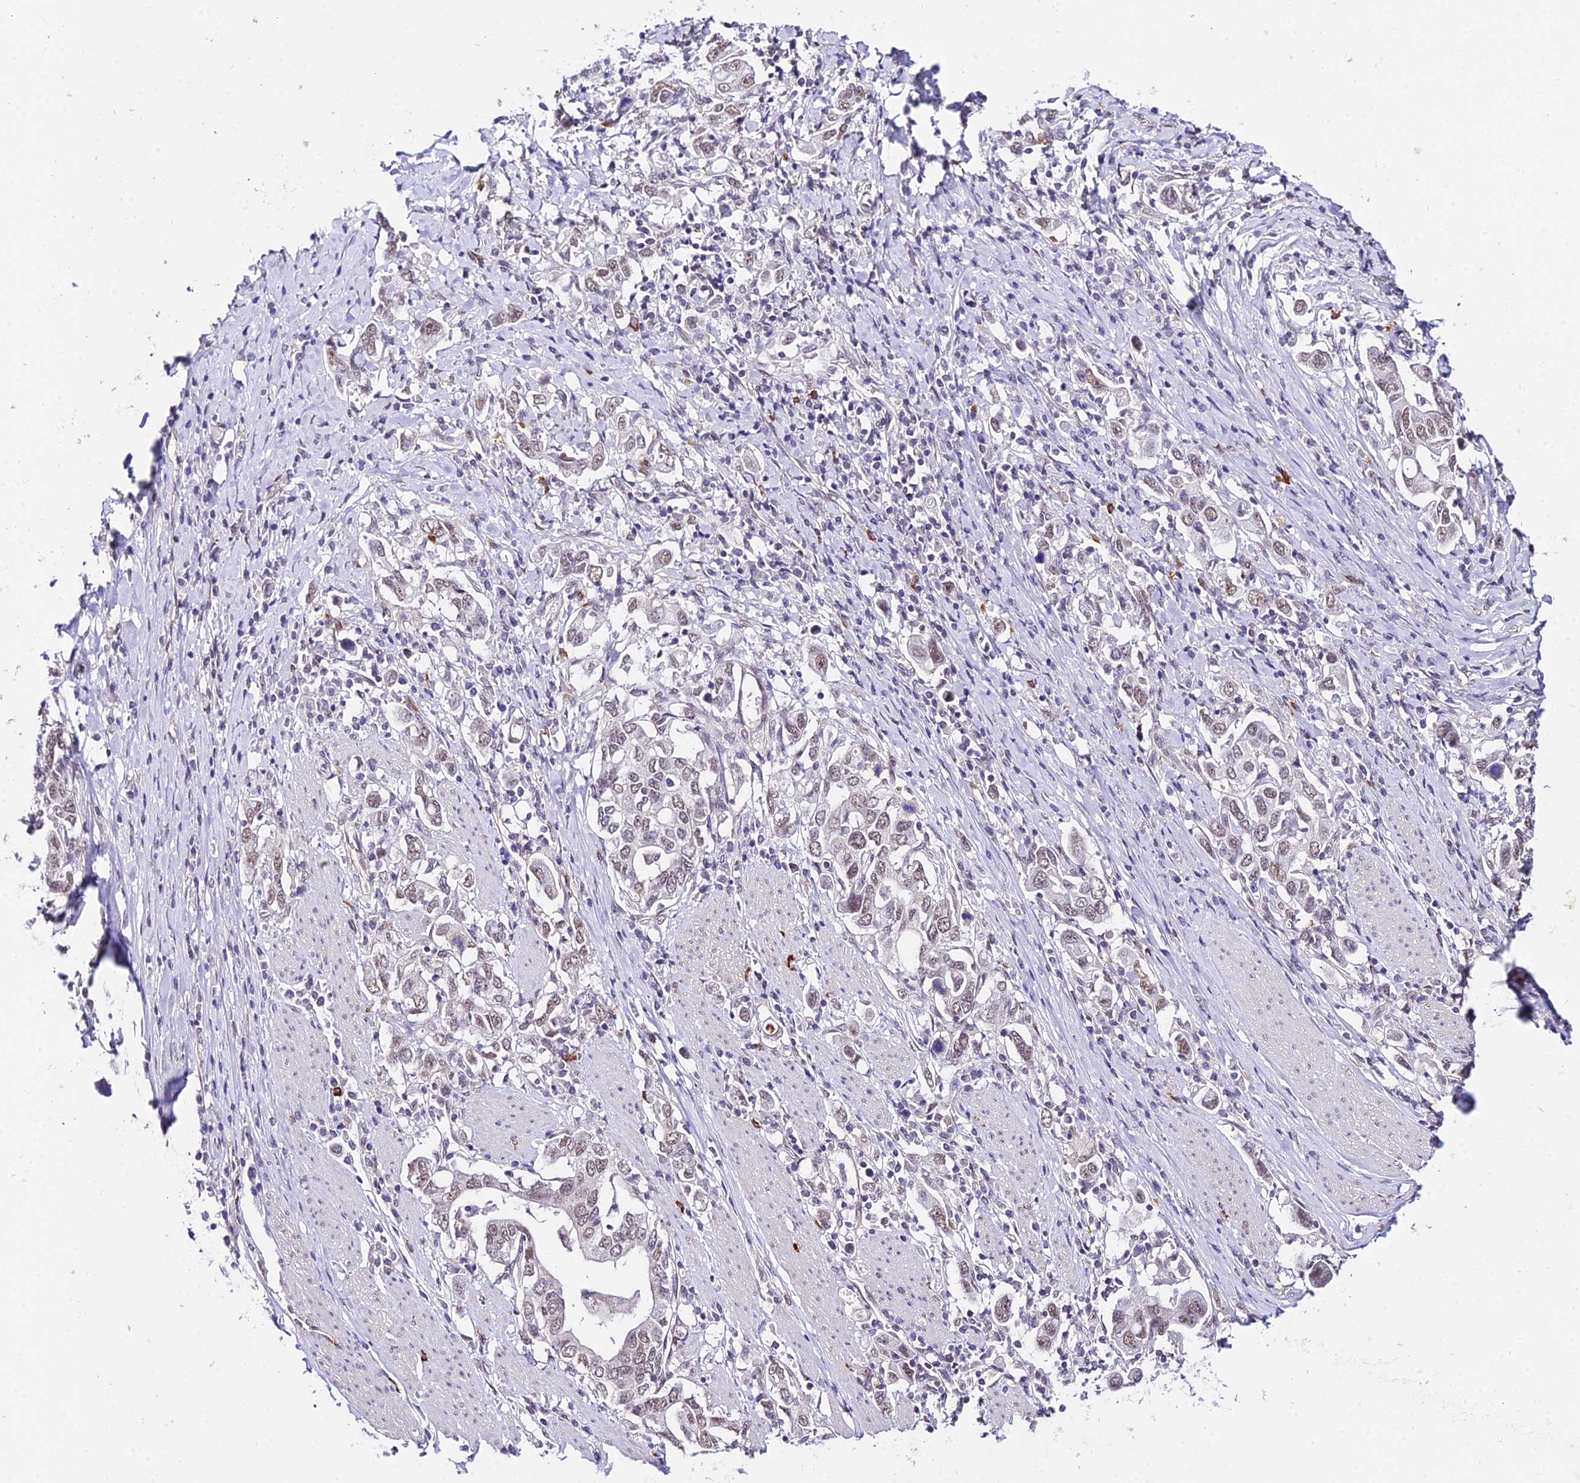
{"staining": {"intensity": "weak", "quantity": "25%-75%", "location": "nuclear"}, "tissue": "stomach cancer", "cell_type": "Tumor cells", "image_type": "cancer", "snomed": [{"axis": "morphology", "description": "Adenocarcinoma, NOS"}, {"axis": "topography", "description": "Stomach, upper"}, {"axis": "topography", "description": "Stomach"}], "caption": "Stomach adenocarcinoma stained with immunohistochemistry exhibits weak nuclear positivity in about 25%-75% of tumor cells.", "gene": "POLR2I", "patient": {"sex": "male", "age": 62}}